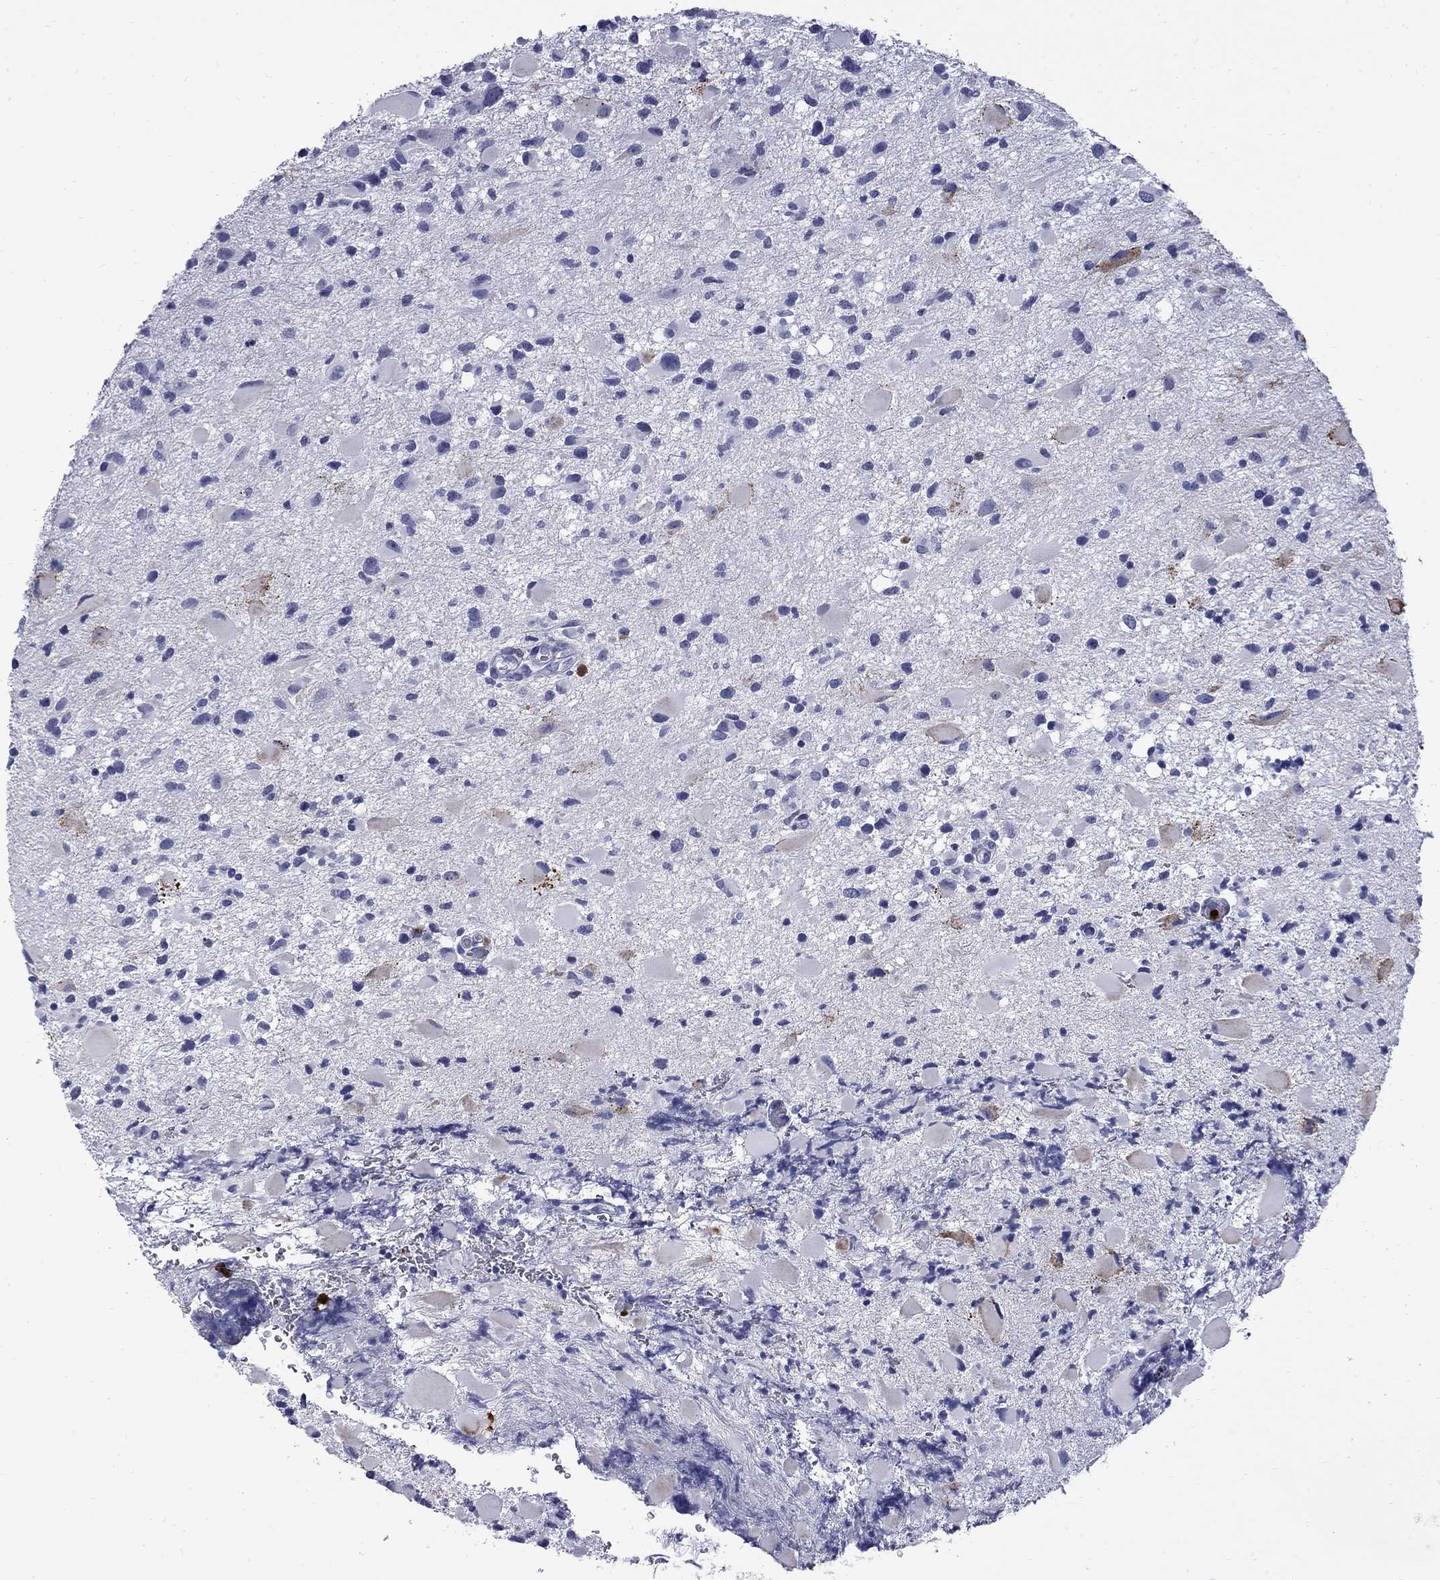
{"staining": {"intensity": "negative", "quantity": "none", "location": "none"}, "tissue": "glioma", "cell_type": "Tumor cells", "image_type": "cancer", "snomed": [{"axis": "morphology", "description": "Glioma, malignant, Low grade"}, {"axis": "topography", "description": "Brain"}], "caption": "Protein analysis of glioma shows no significant staining in tumor cells.", "gene": "TRIM29", "patient": {"sex": "female", "age": 32}}